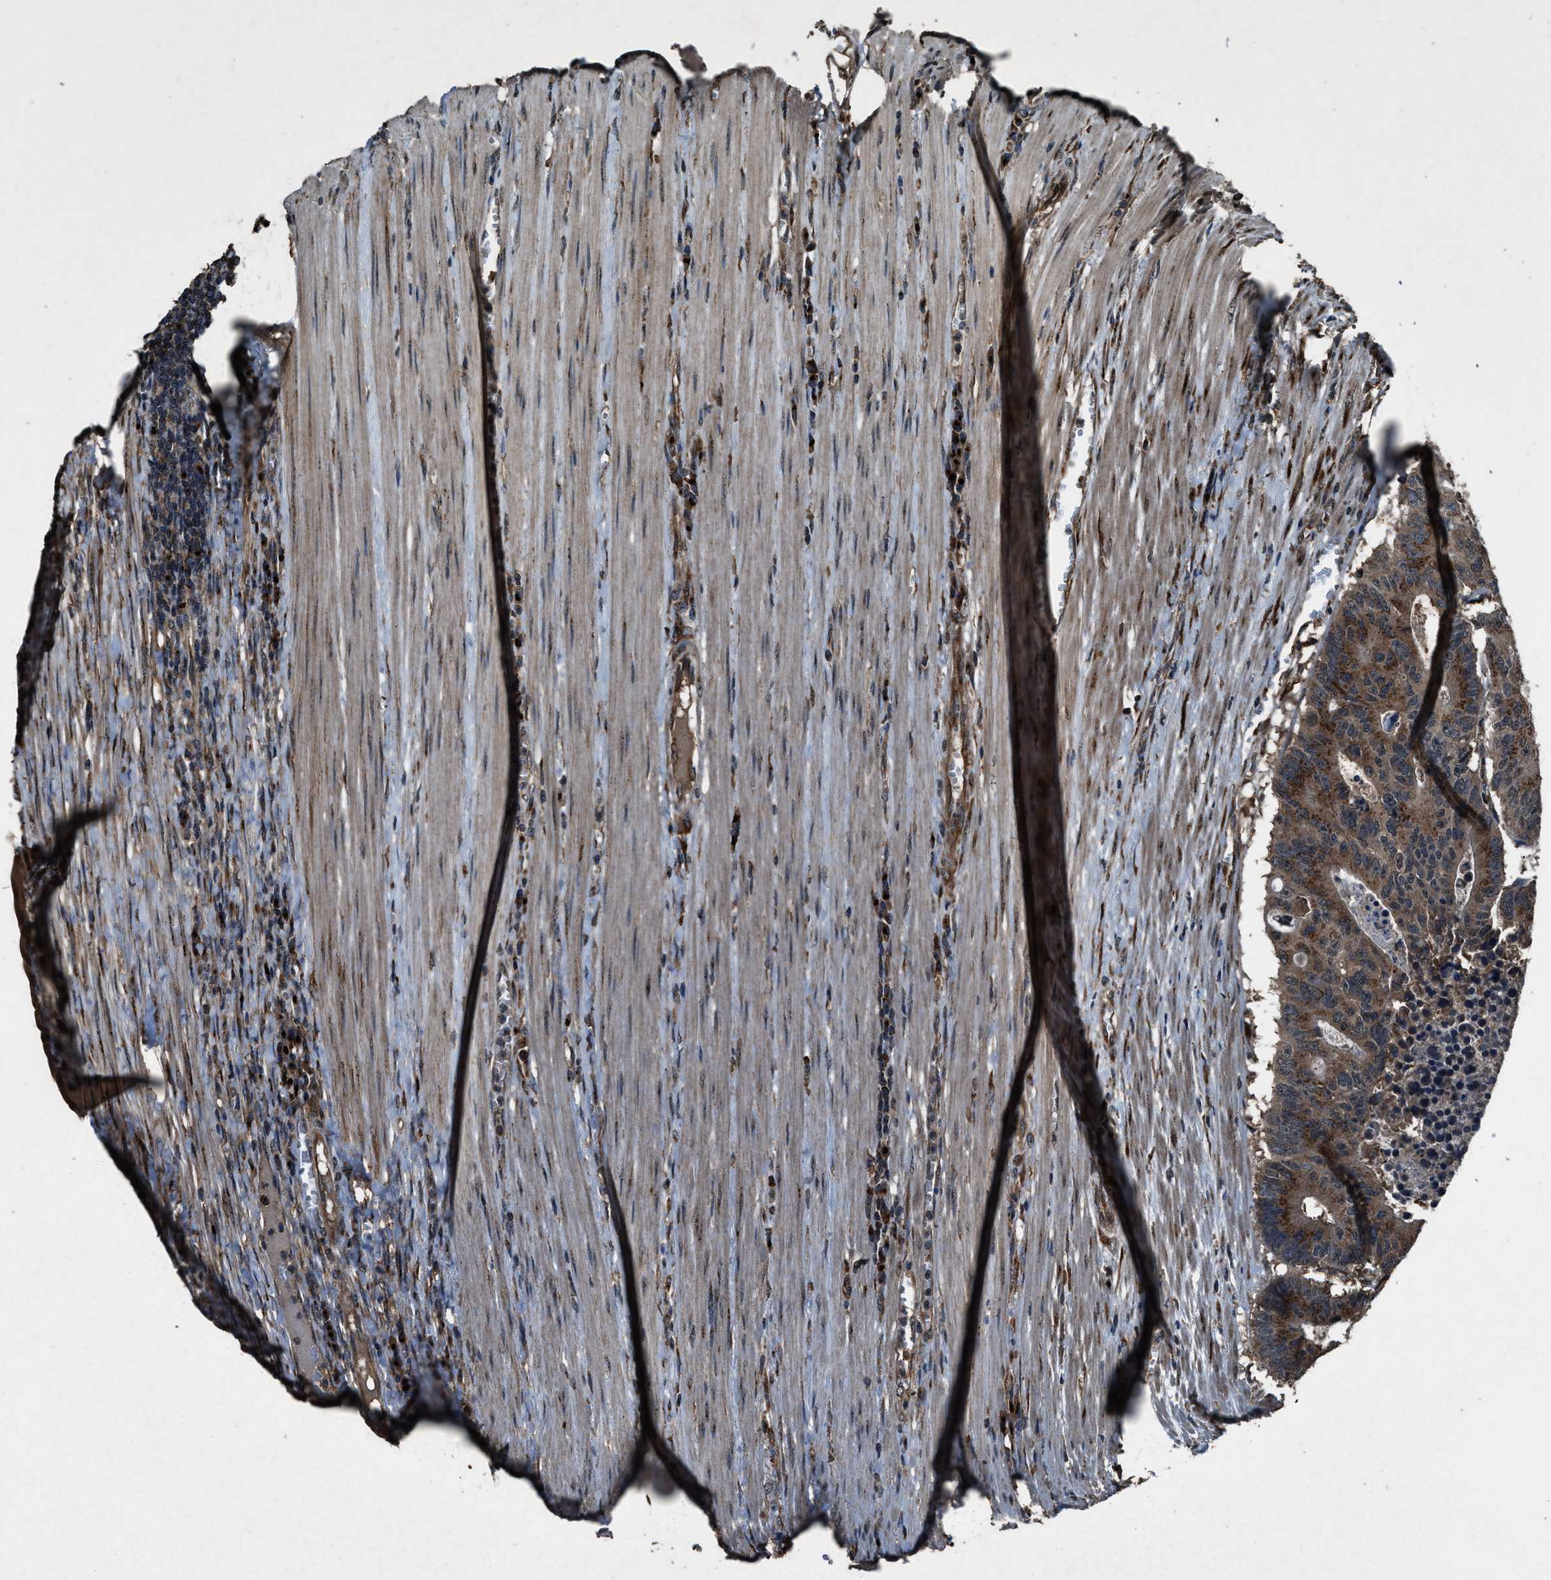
{"staining": {"intensity": "moderate", "quantity": ">75%", "location": "cytoplasmic/membranous"}, "tissue": "colorectal cancer", "cell_type": "Tumor cells", "image_type": "cancer", "snomed": [{"axis": "morphology", "description": "Adenocarcinoma, NOS"}, {"axis": "topography", "description": "Colon"}], "caption": "Immunohistochemical staining of colorectal cancer (adenocarcinoma) displays medium levels of moderate cytoplasmic/membranous protein positivity in about >75% of tumor cells.", "gene": "SLC38A10", "patient": {"sex": "male", "age": 87}}